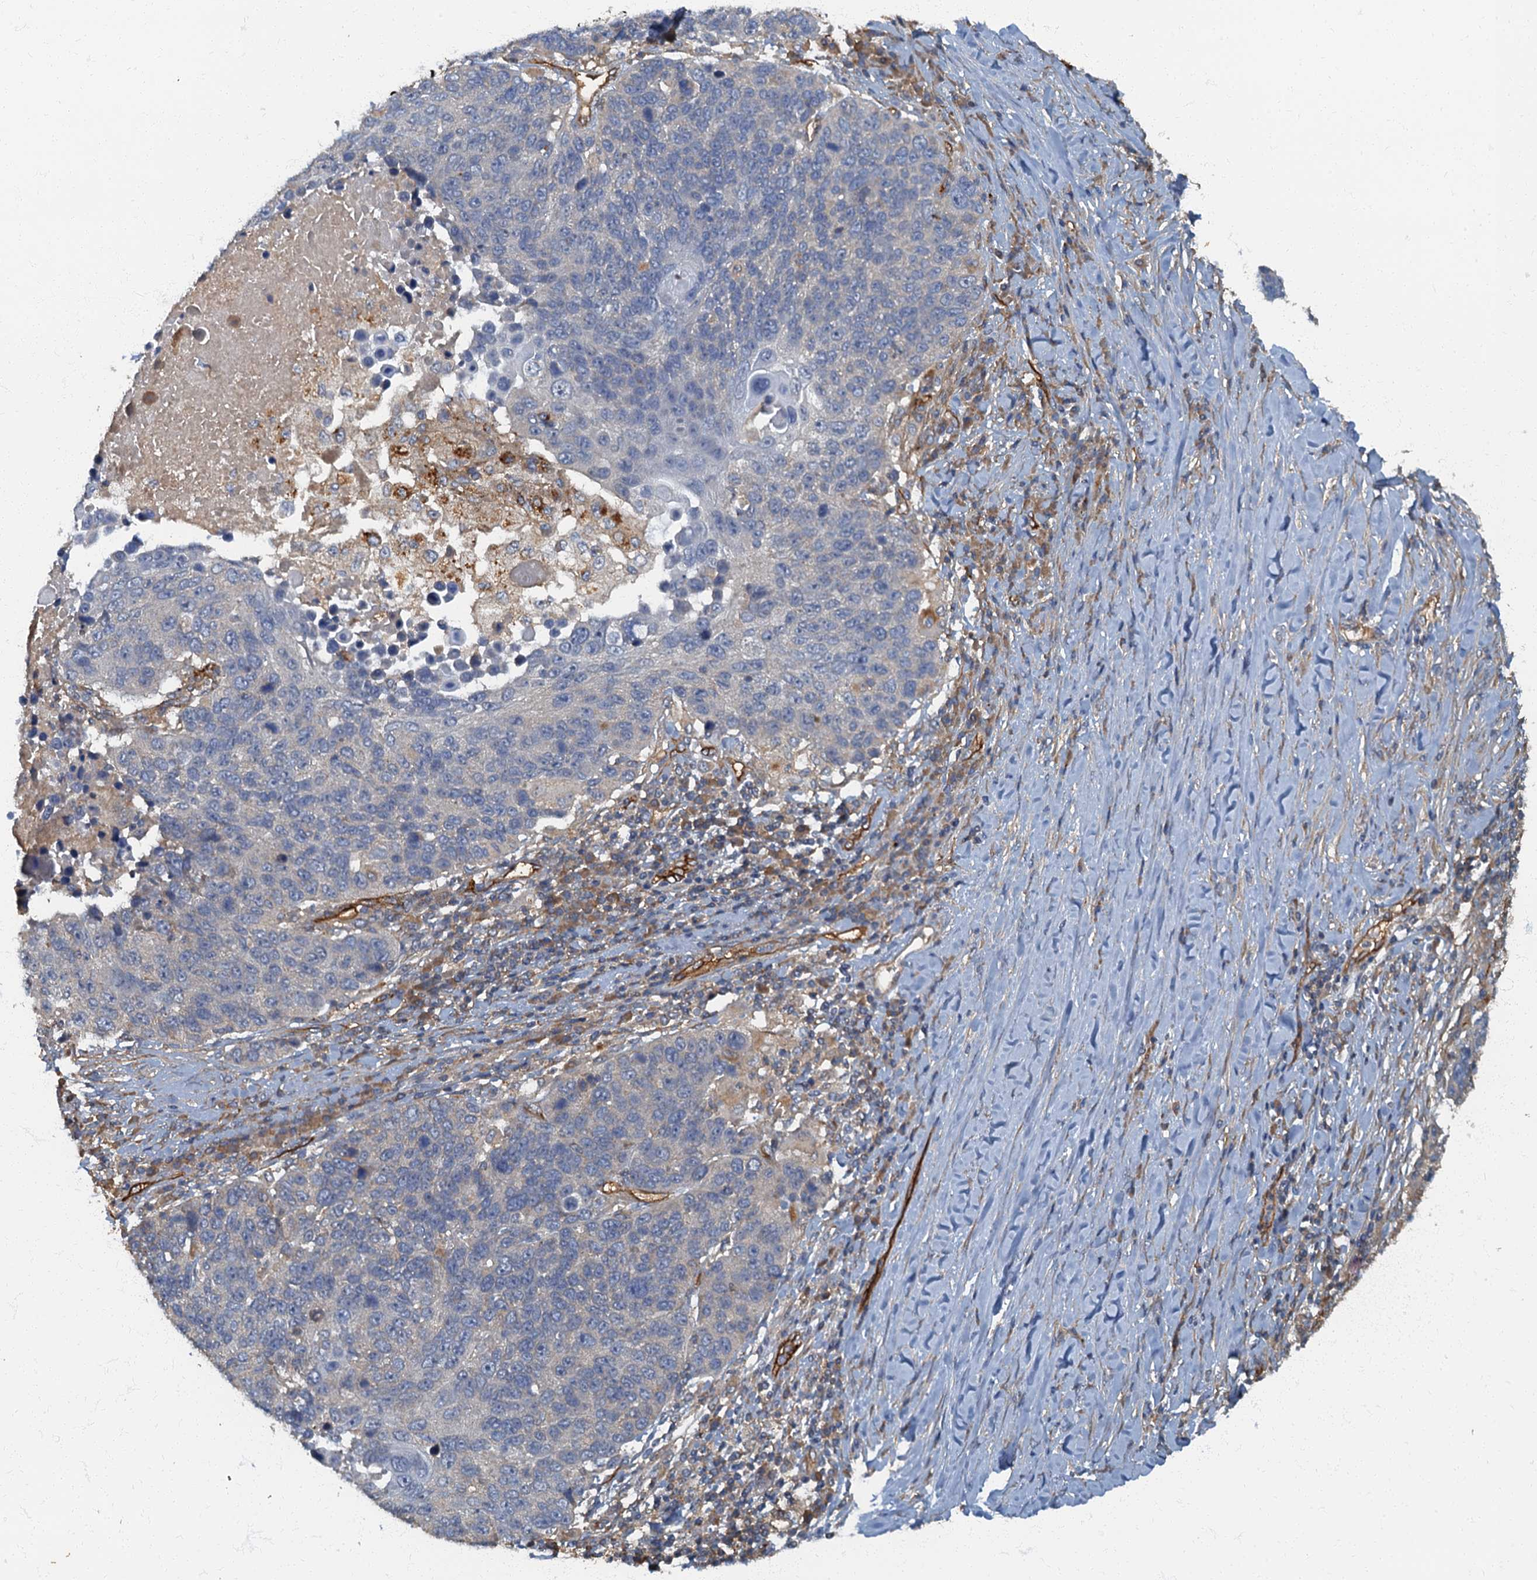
{"staining": {"intensity": "negative", "quantity": "none", "location": "none"}, "tissue": "lung cancer", "cell_type": "Tumor cells", "image_type": "cancer", "snomed": [{"axis": "morphology", "description": "Normal tissue, NOS"}, {"axis": "morphology", "description": "Squamous cell carcinoma, NOS"}, {"axis": "topography", "description": "Lymph node"}, {"axis": "topography", "description": "Lung"}], "caption": "This is an IHC histopathology image of human squamous cell carcinoma (lung). There is no expression in tumor cells.", "gene": "ARL11", "patient": {"sex": "male", "age": 66}}